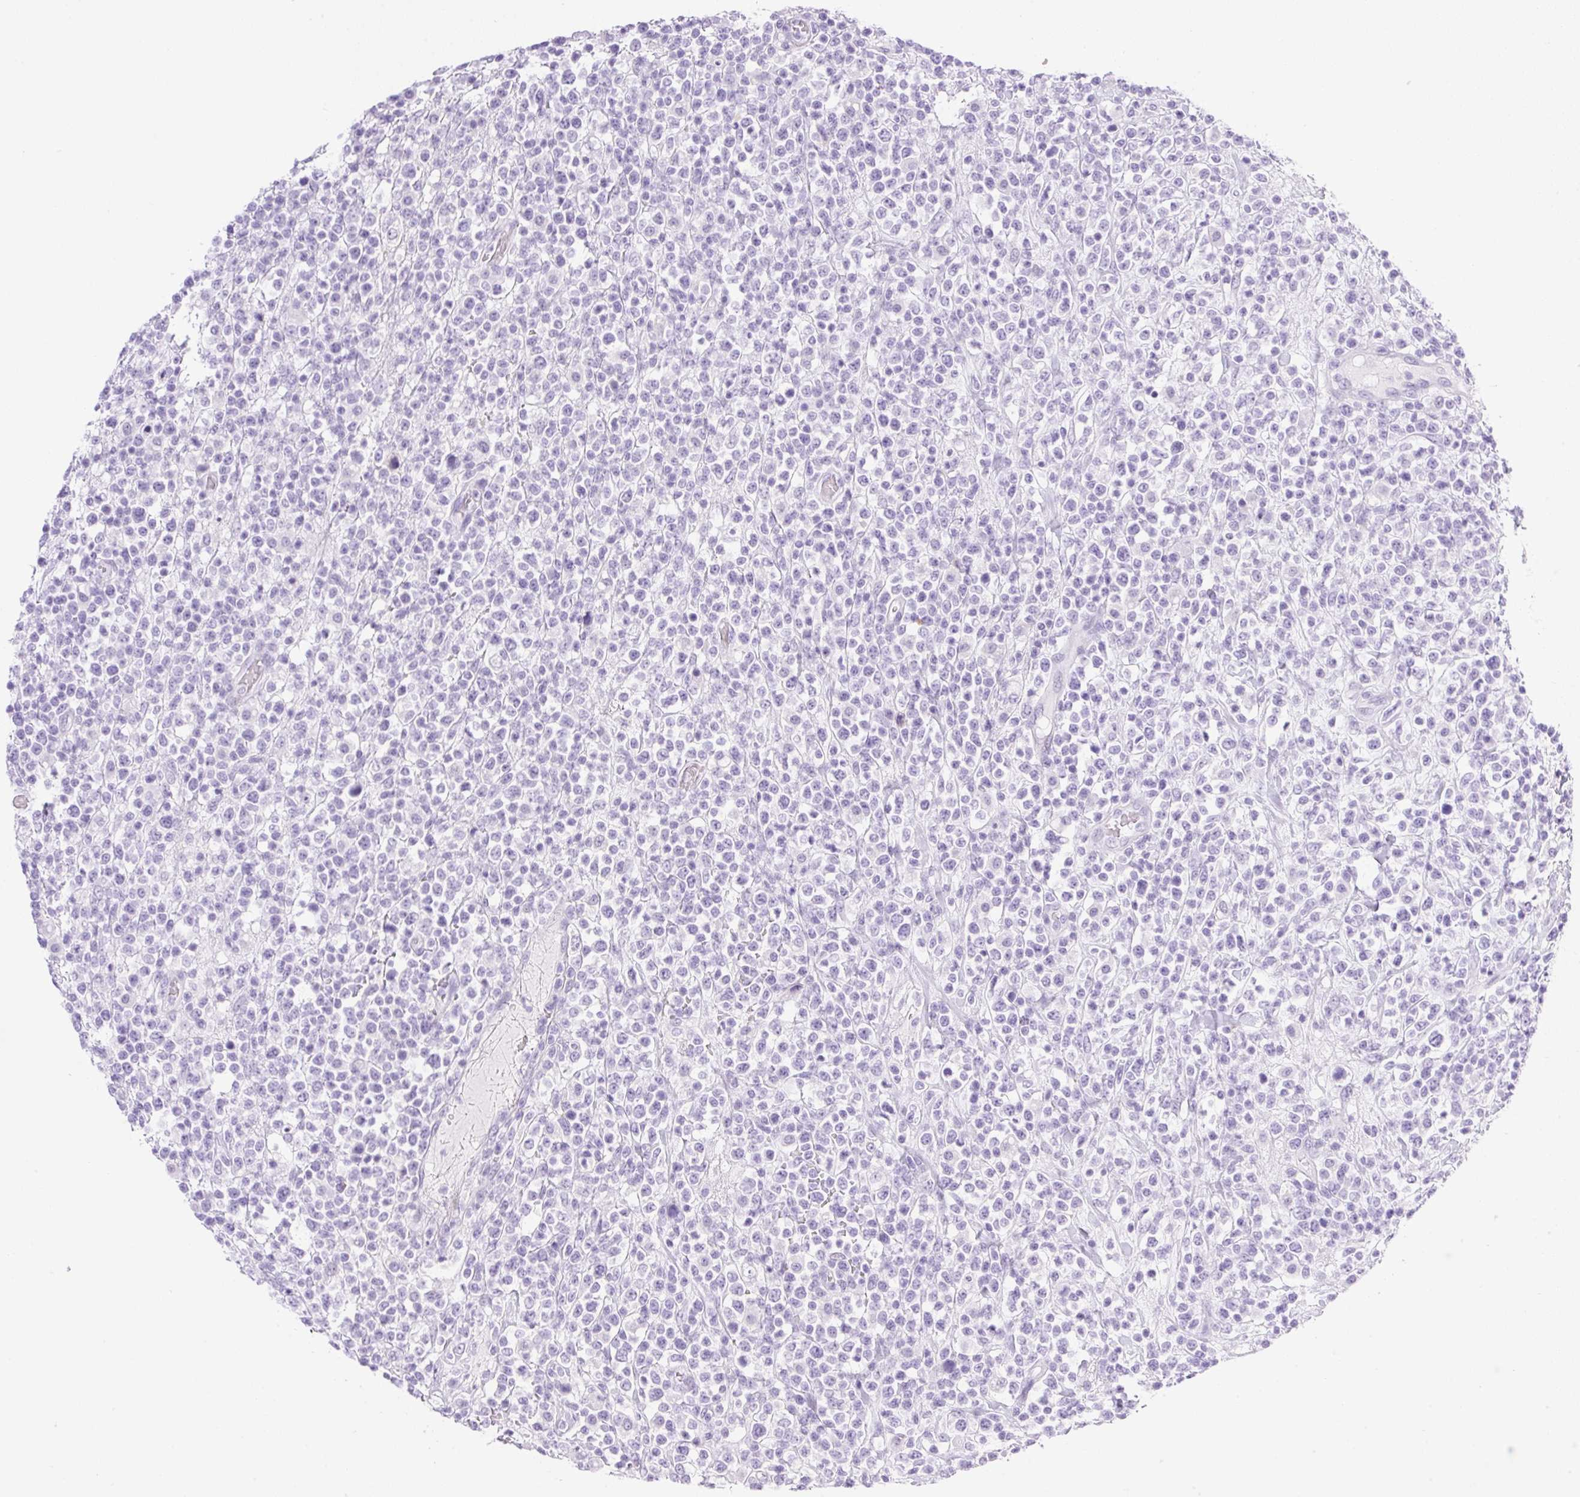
{"staining": {"intensity": "negative", "quantity": "none", "location": "none"}, "tissue": "lymphoma", "cell_type": "Tumor cells", "image_type": "cancer", "snomed": [{"axis": "morphology", "description": "Malignant lymphoma, non-Hodgkin's type, High grade"}, {"axis": "topography", "description": "Colon"}], "caption": "Histopathology image shows no significant protein positivity in tumor cells of malignant lymphoma, non-Hodgkin's type (high-grade).", "gene": "SPRR4", "patient": {"sex": "female", "age": 53}}